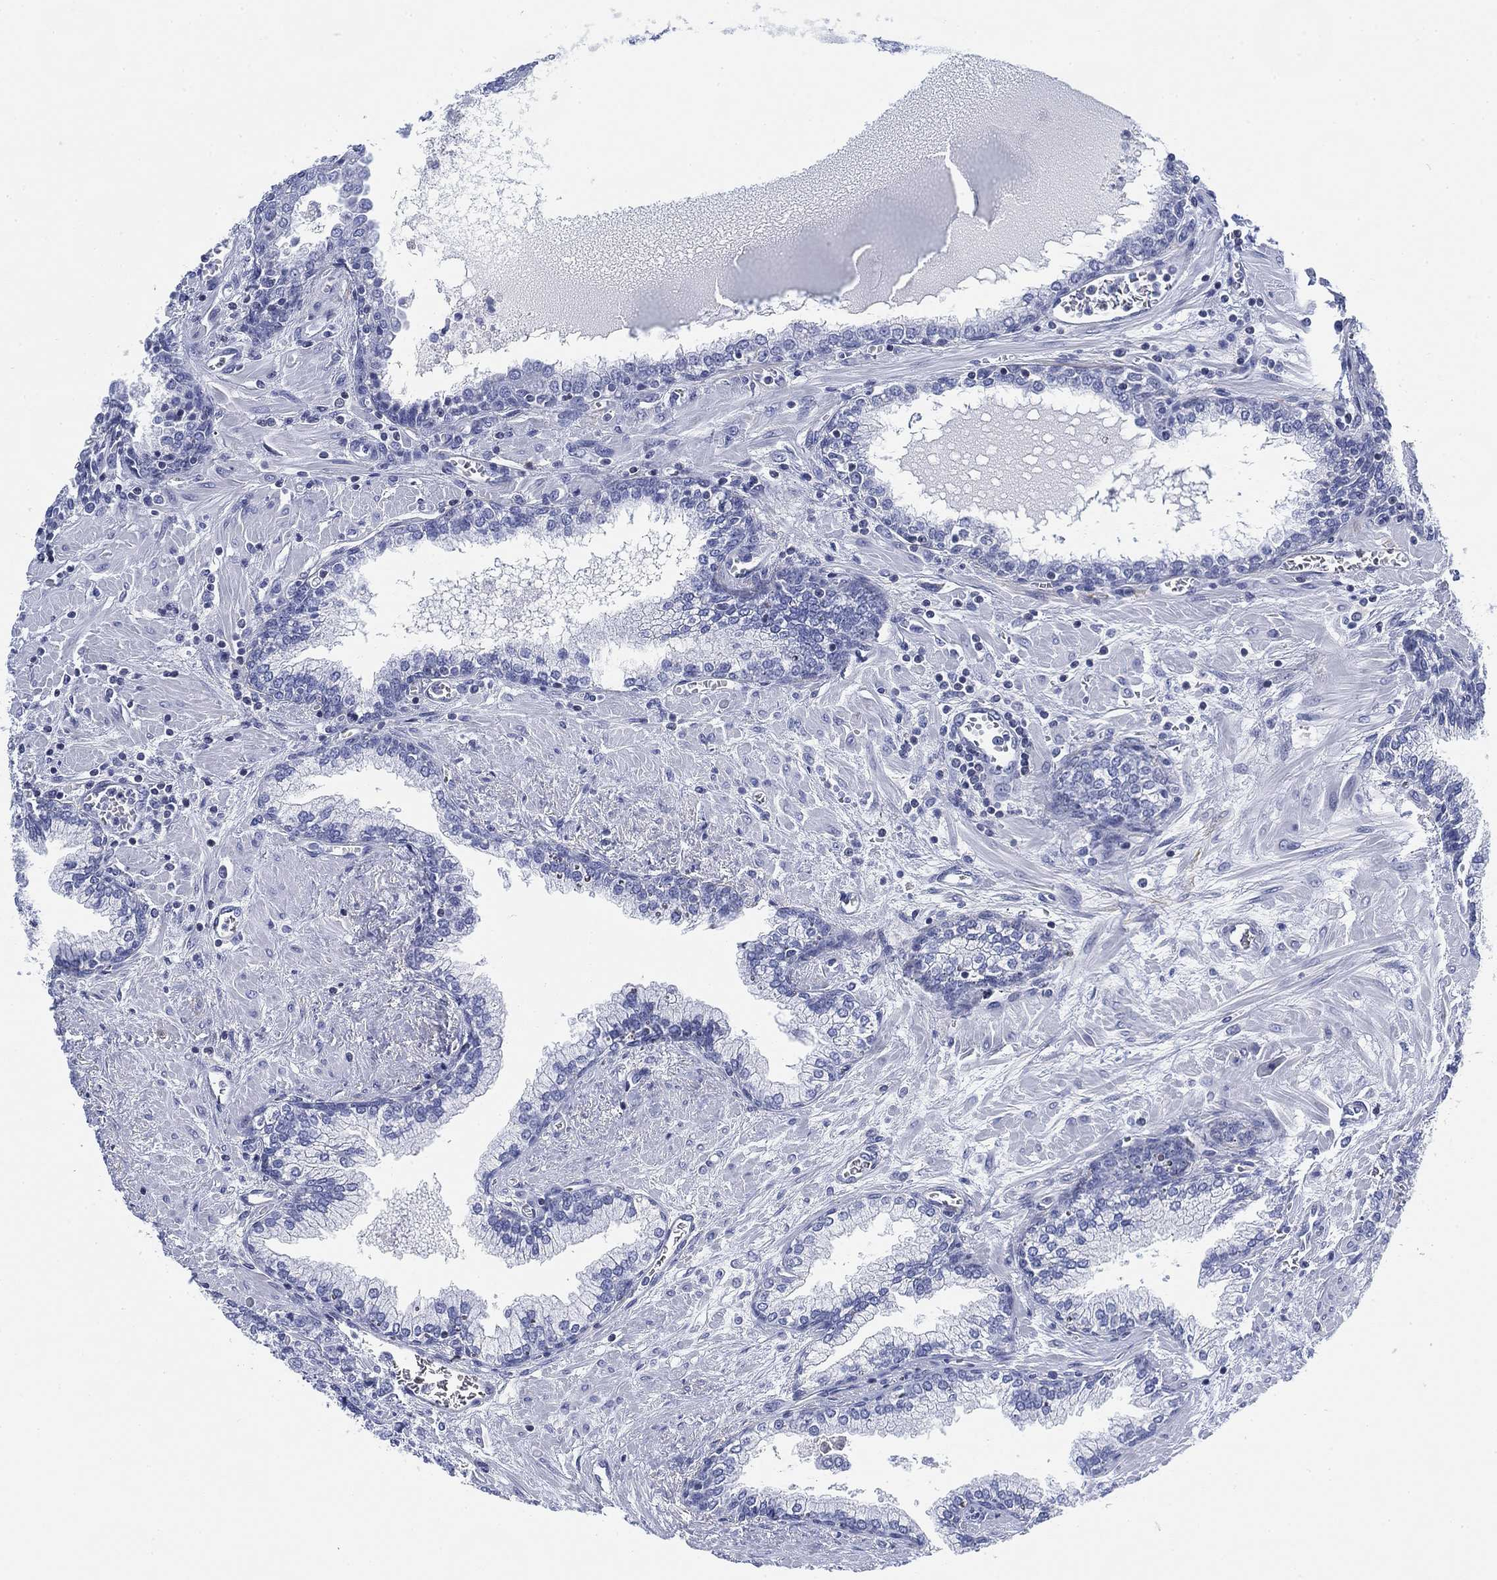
{"staining": {"intensity": "negative", "quantity": "none", "location": "none"}, "tissue": "prostate cancer", "cell_type": "Tumor cells", "image_type": "cancer", "snomed": [{"axis": "morphology", "description": "Adenocarcinoma, NOS"}, {"axis": "topography", "description": "Prostate and seminal vesicle, NOS"}, {"axis": "topography", "description": "Prostate"}], "caption": "Tumor cells are negative for brown protein staining in prostate adenocarcinoma.", "gene": "FYB1", "patient": {"sex": "male", "age": 62}}